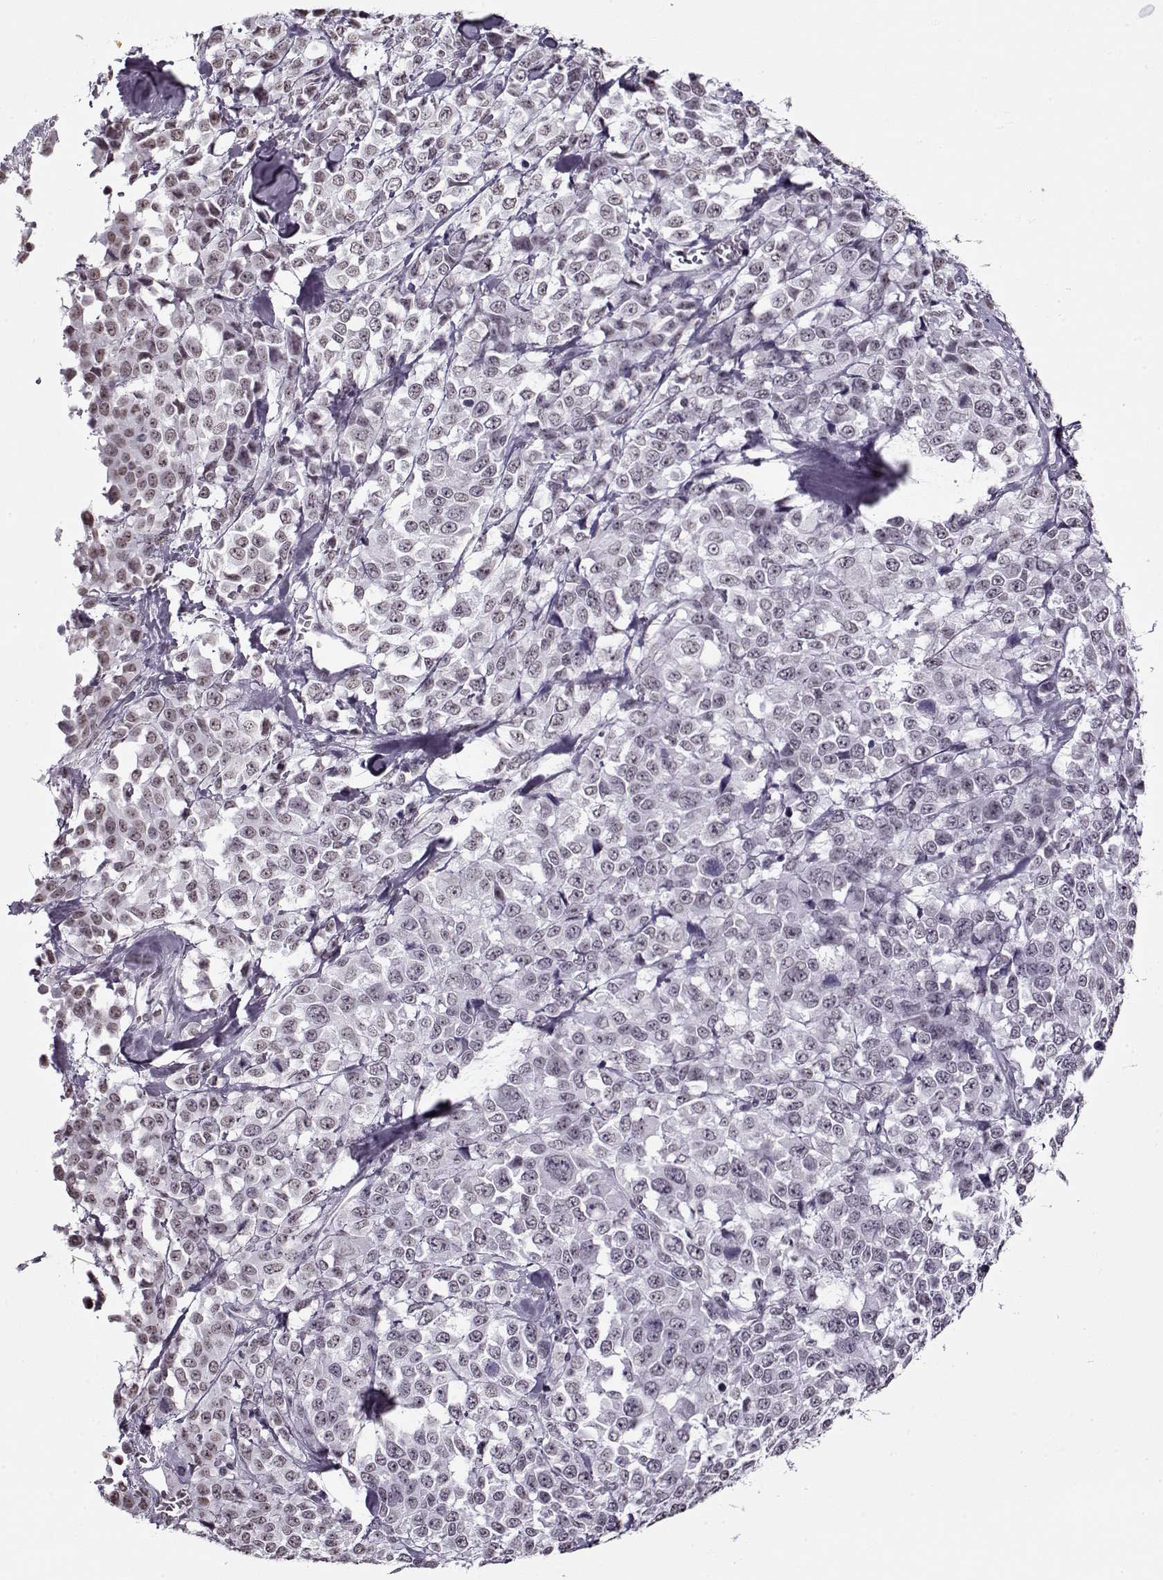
{"staining": {"intensity": "weak", "quantity": "<25%", "location": "nuclear"}, "tissue": "melanoma", "cell_type": "Tumor cells", "image_type": "cancer", "snomed": [{"axis": "morphology", "description": "Malignant melanoma, Metastatic site"}, {"axis": "topography", "description": "Skin"}], "caption": "This micrograph is of melanoma stained with immunohistochemistry (IHC) to label a protein in brown with the nuclei are counter-stained blue. There is no expression in tumor cells.", "gene": "PRMT8", "patient": {"sex": "male", "age": 84}}